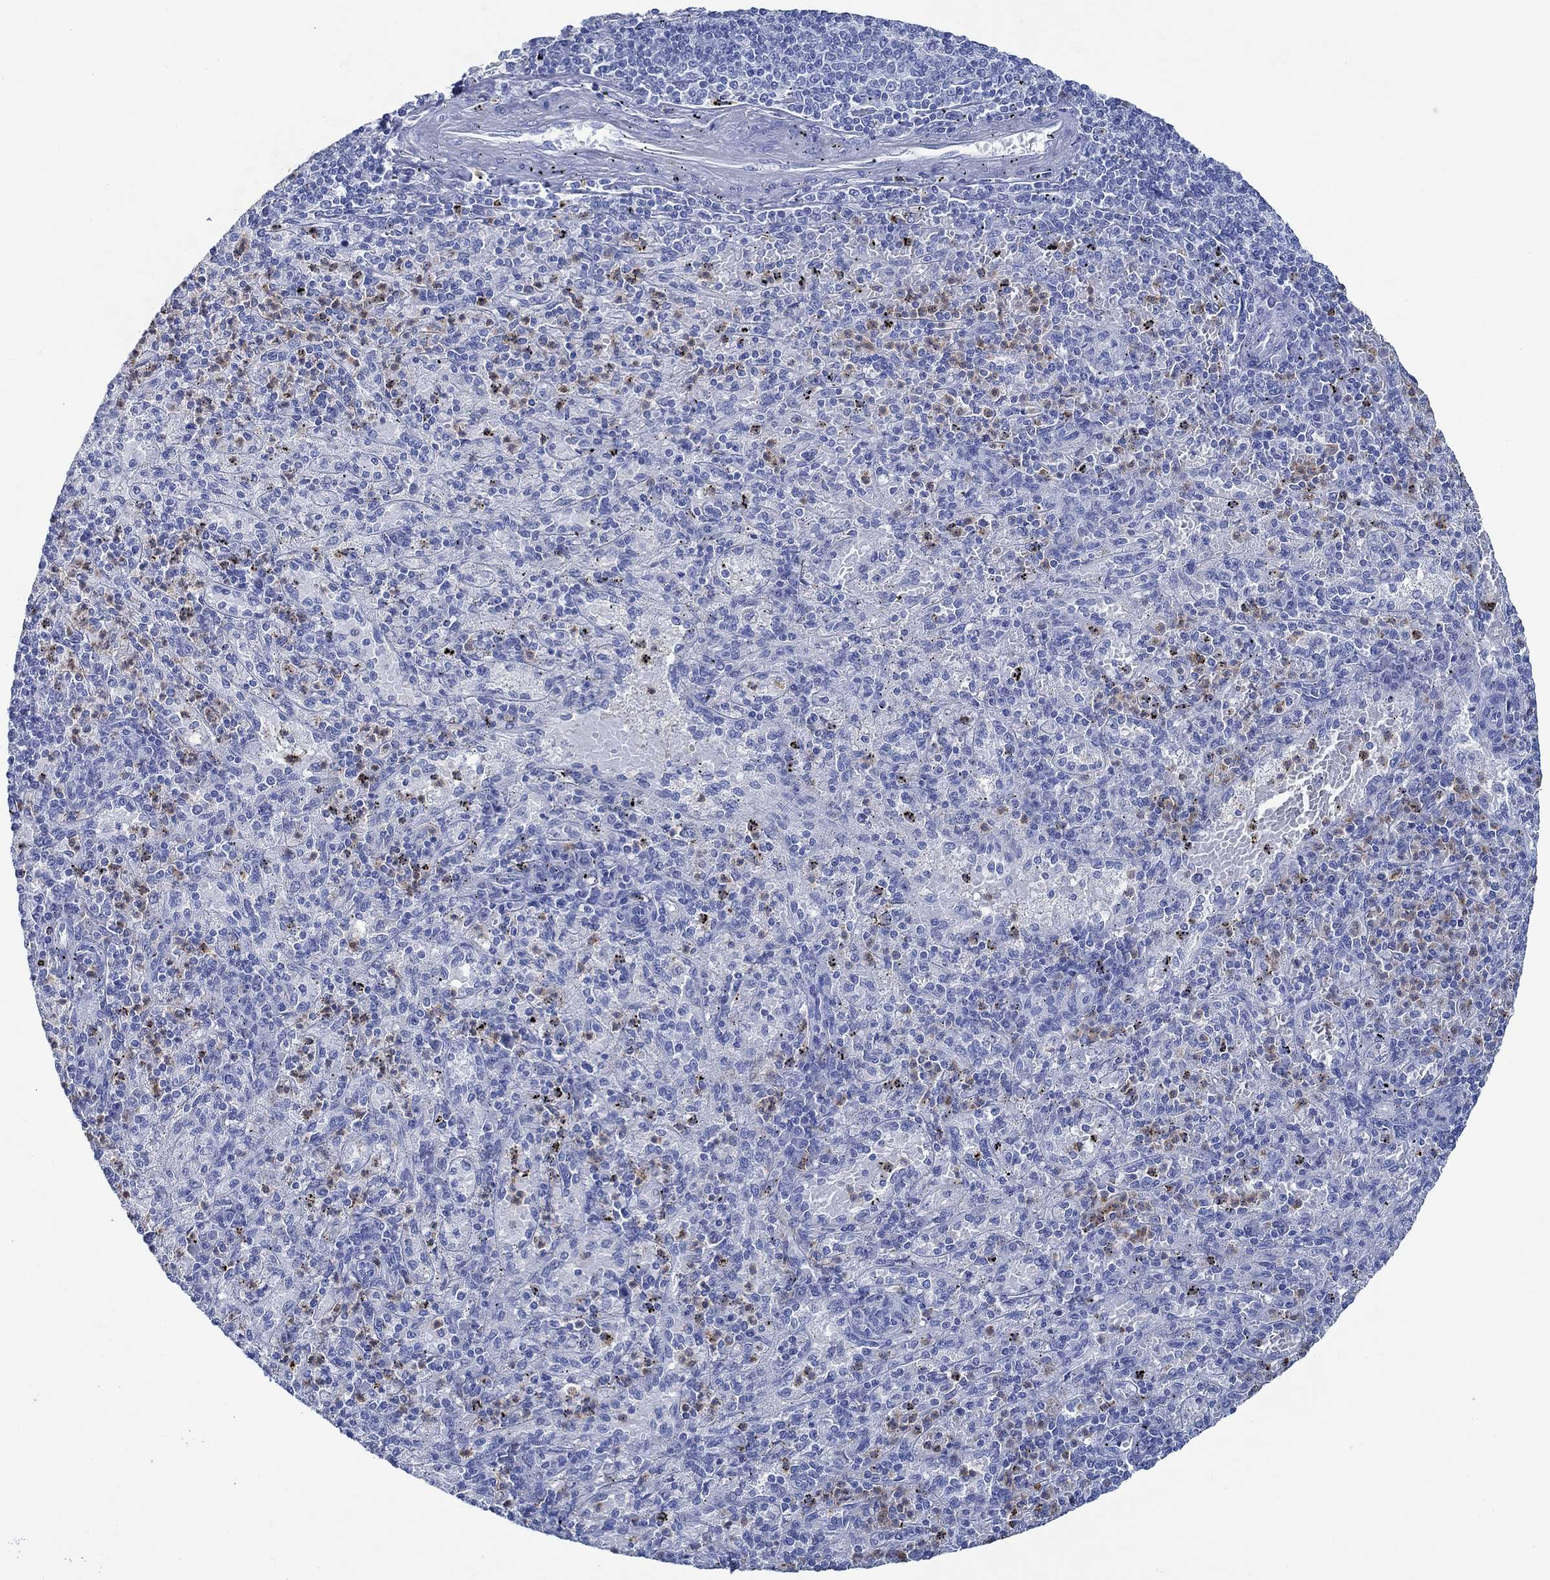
{"staining": {"intensity": "moderate", "quantity": "<25%", "location": "cytoplasmic/membranous"}, "tissue": "spleen", "cell_type": "Cells in red pulp", "image_type": "normal", "snomed": [{"axis": "morphology", "description": "Normal tissue, NOS"}, {"axis": "topography", "description": "Spleen"}], "caption": "Immunohistochemical staining of benign spleen displays <25% levels of moderate cytoplasmic/membranous protein positivity in approximately <25% of cells in red pulp. Ihc stains the protein in brown and the nuclei are stained blue.", "gene": "ZNF671", "patient": {"sex": "male", "age": 60}}